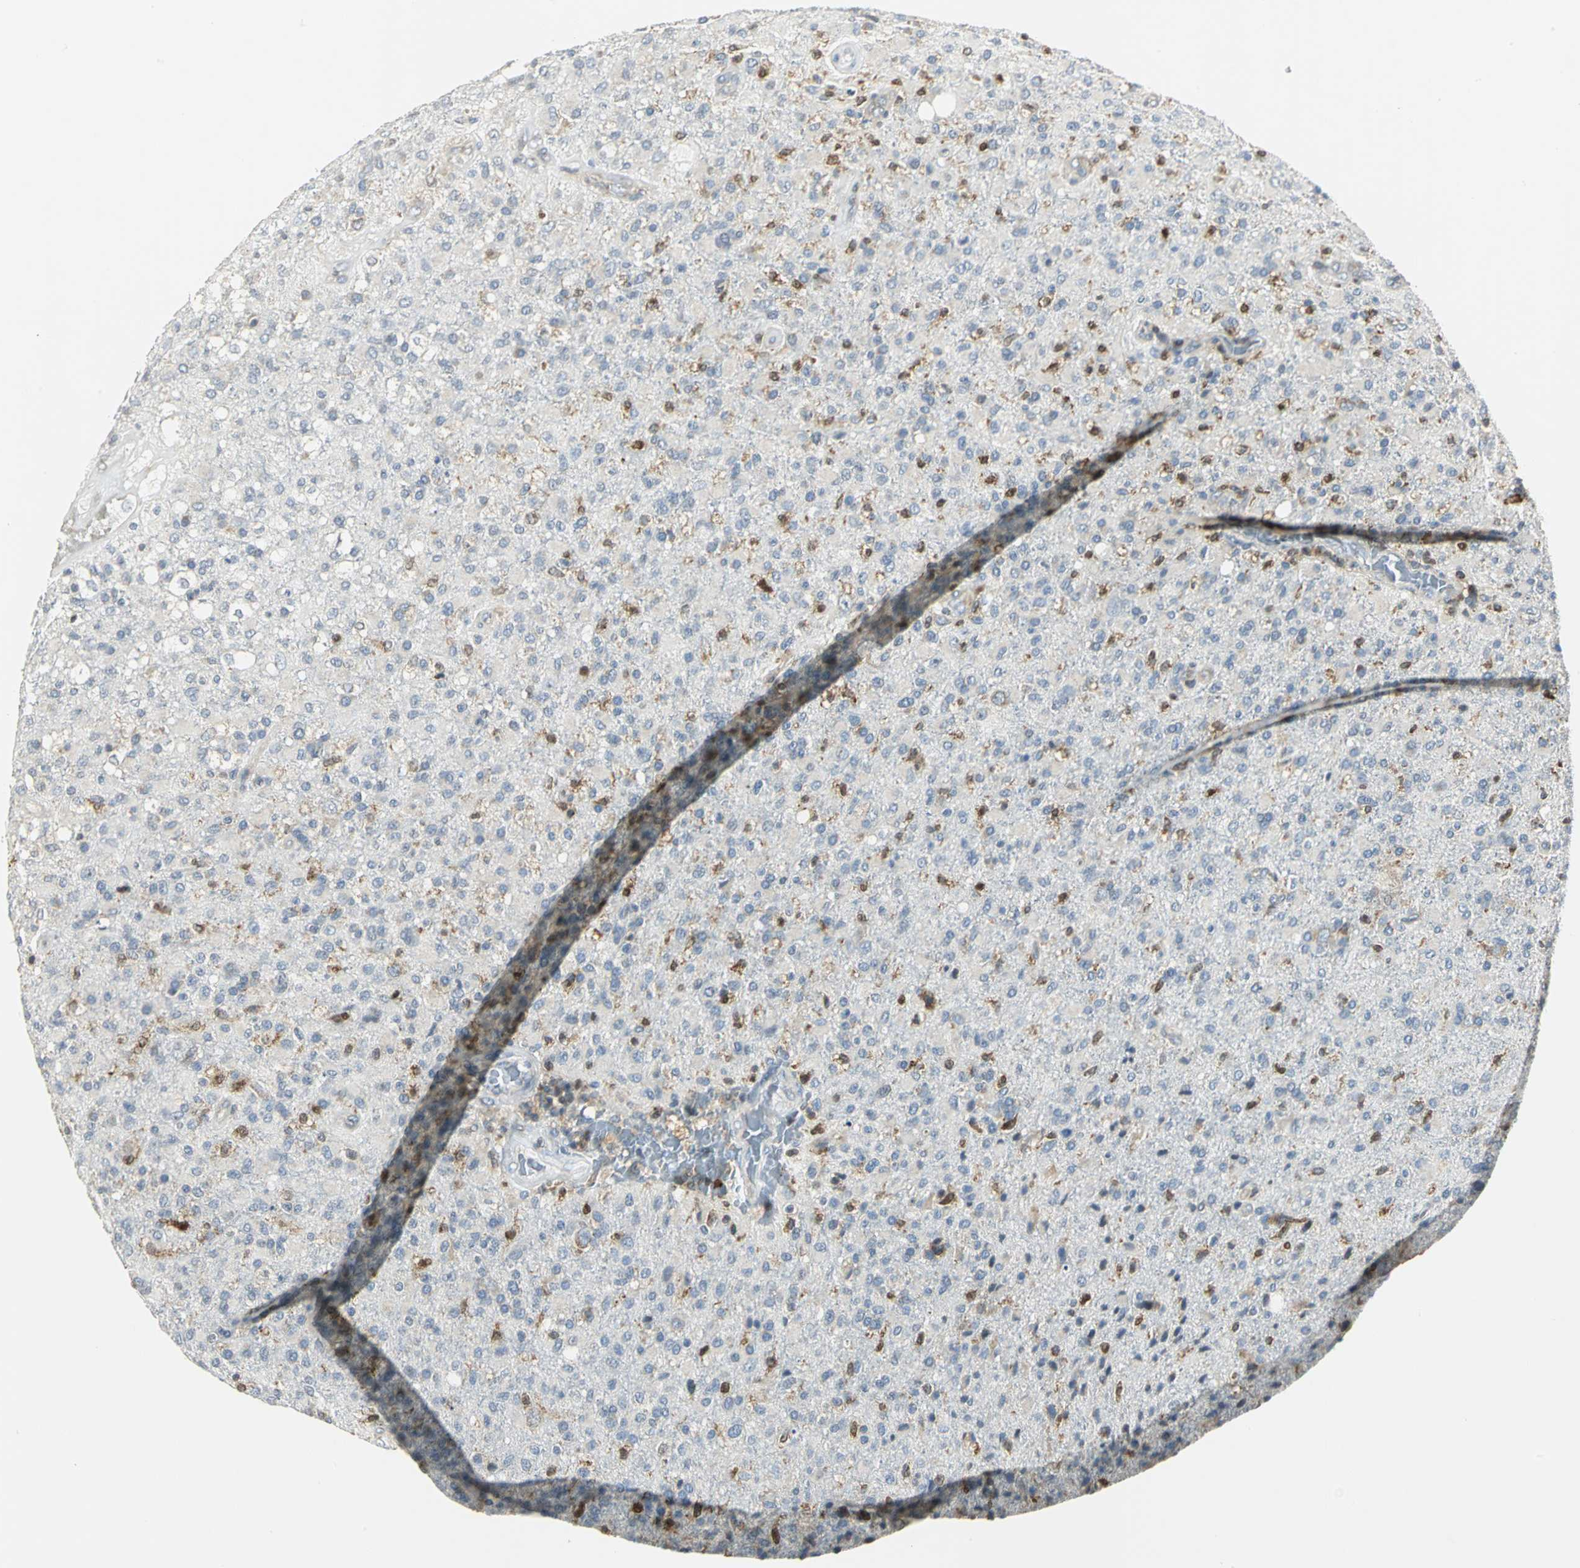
{"staining": {"intensity": "weak", "quantity": "<25%", "location": "cytoplasmic/membranous"}, "tissue": "glioma", "cell_type": "Tumor cells", "image_type": "cancer", "snomed": [{"axis": "morphology", "description": "Glioma, malignant, High grade"}, {"axis": "topography", "description": "Brain"}], "caption": "Histopathology image shows no significant protein positivity in tumor cells of glioma.", "gene": "USP40", "patient": {"sex": "male", "age": 71}}